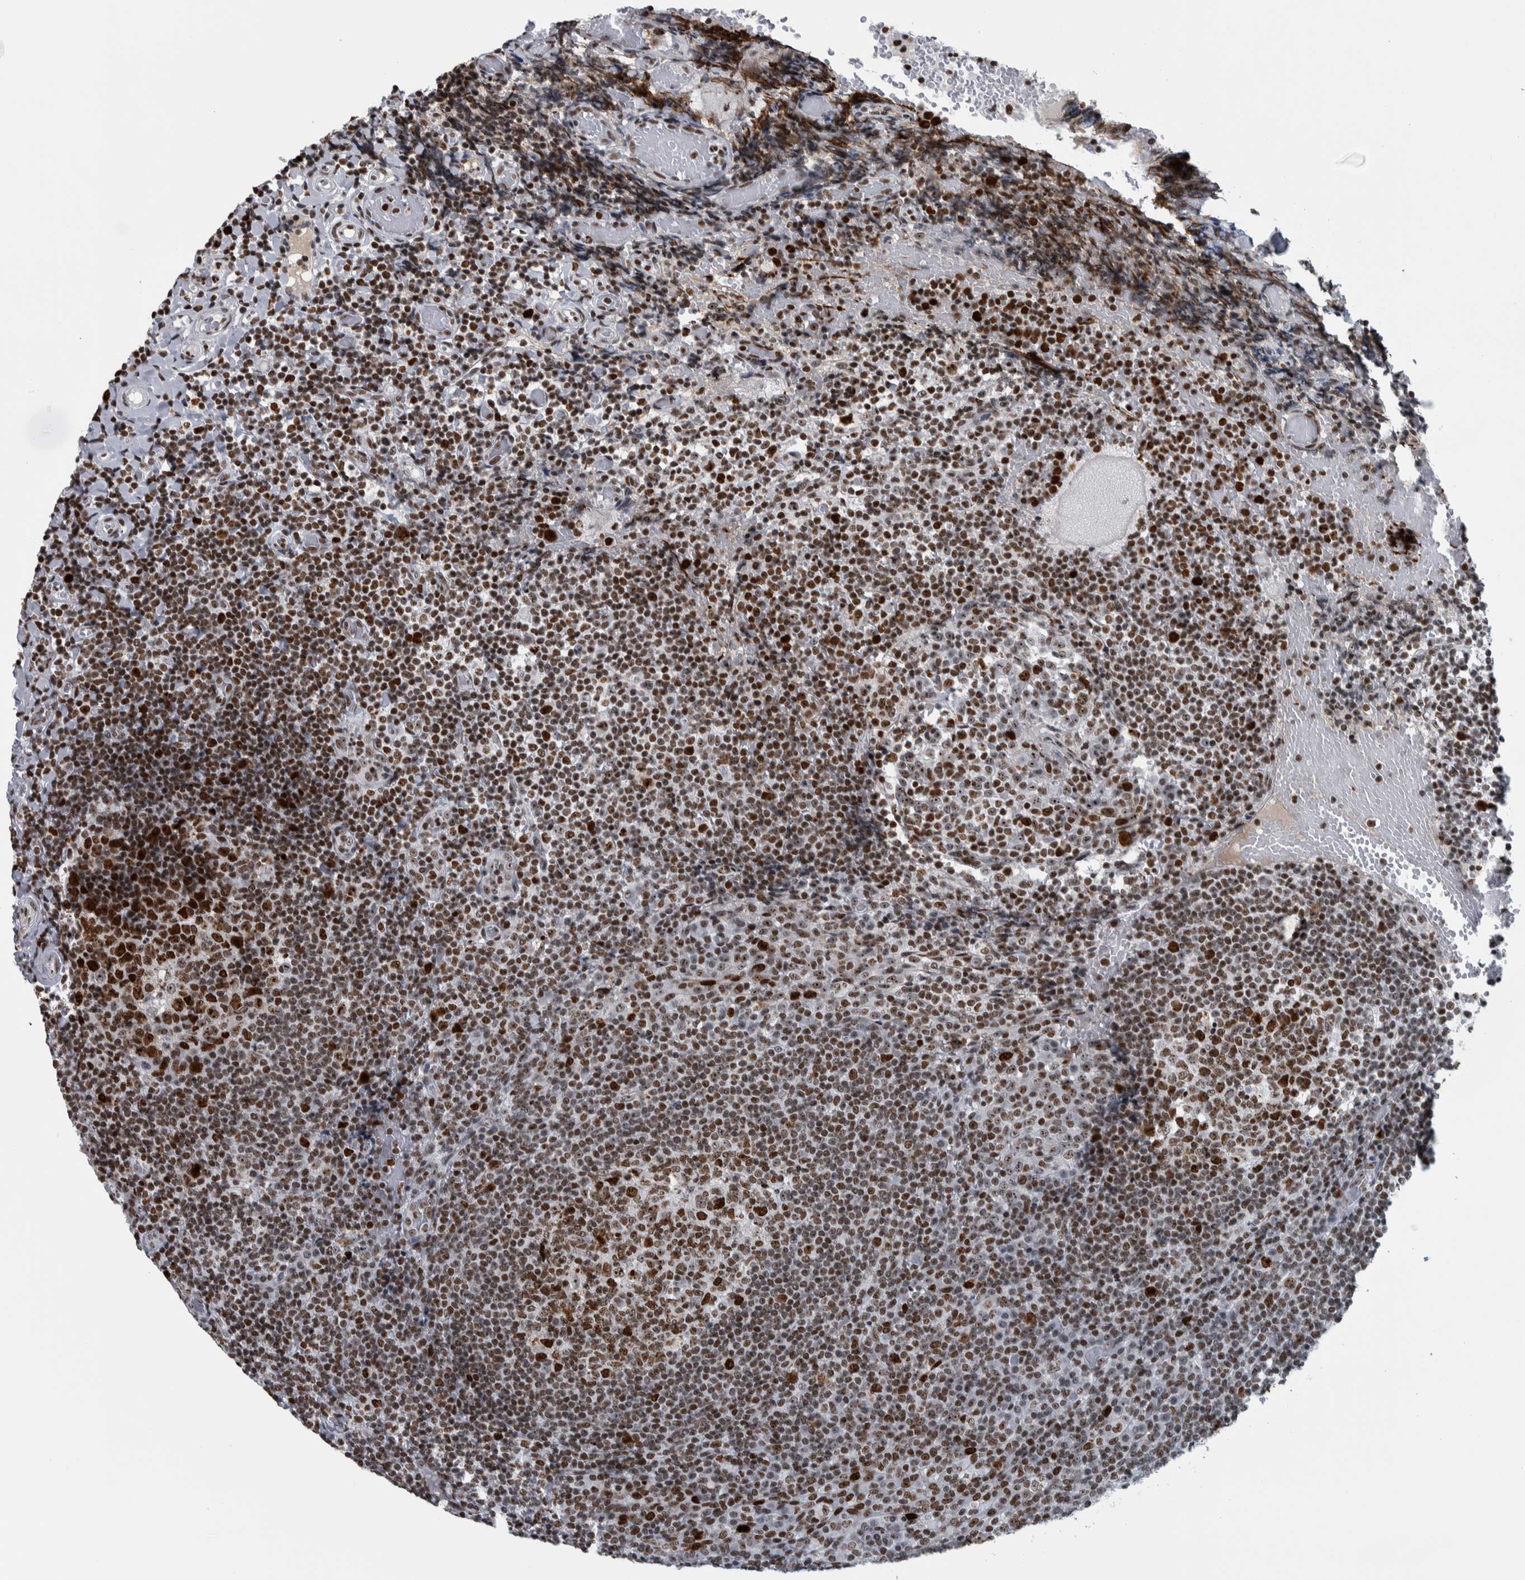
{"staining": {"intensity": "strong", "quantity": ">75%", "location": "nuclear"}, "tissue": "tonsil", "cell_type": "Germinal center cells", "image_type": "normal", "snomed": [{"axis": "morphology", "description": "Normal tissue, NOS"}, {"axis": "topography", "description": "Tonsil"}], "caption": "A histopathology image of human tonsil stained for a protein displays strong nuclear brown staining in germinal center cells. (DAB (3,3'-diaminobenzidine) IHC, brown staining for protein, blue staining for nuclei).", "gene": "TOP2B", "patient": {"sex": "female", "age": 19}}